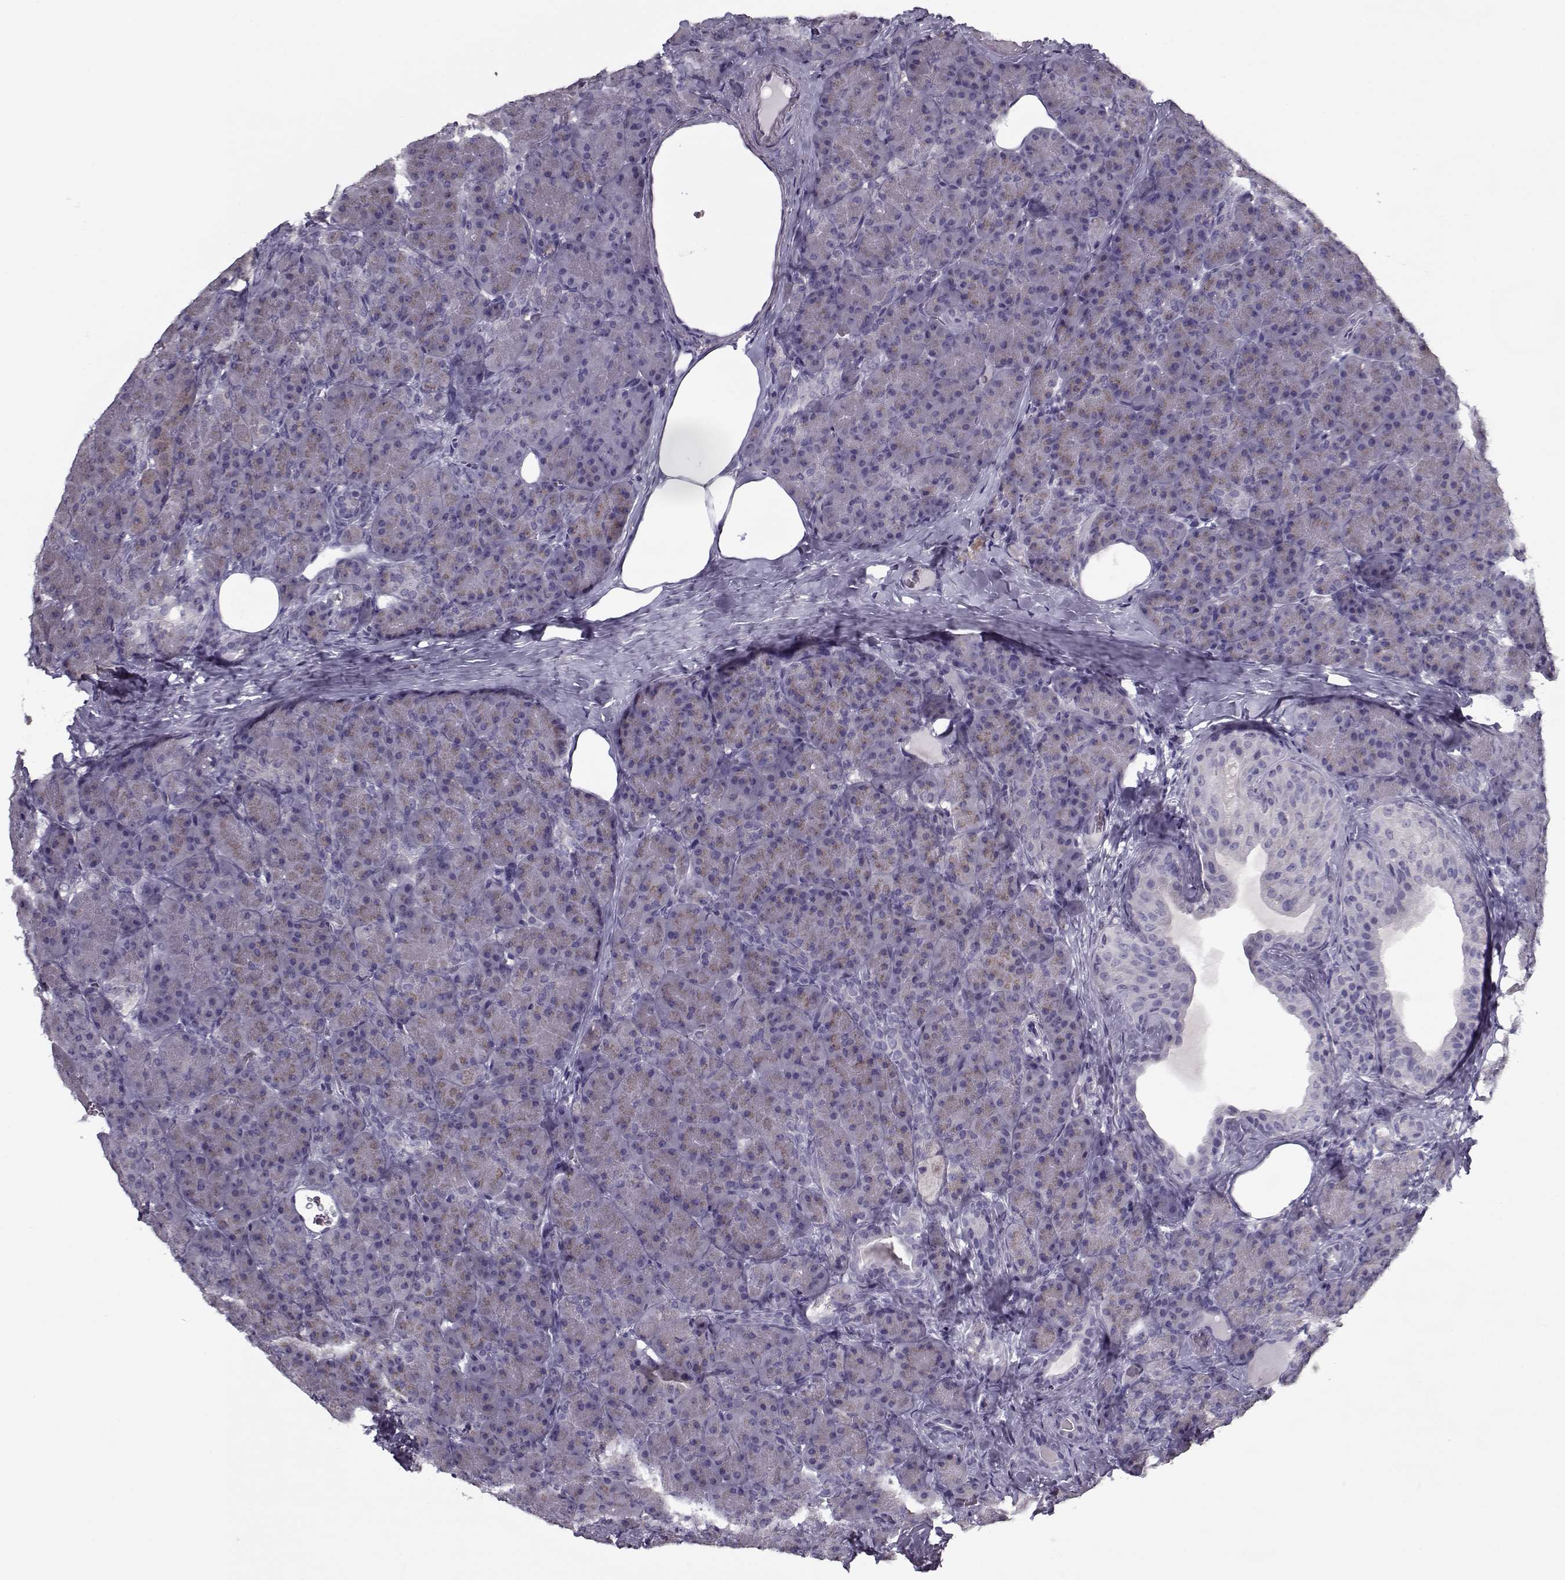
{"staining": {"intensity": "weak", "quantity": "25%-75%", "location": "cytoplasmic/membranous"}, "tissue": "pancreas", "cell_type": "Exocrine glandular cells", "image_type": "normal", "snomed": [{"axis": "morphology", "description": "Normal tissue, NOS"}, {"axis": "topography", "description": "Pancreas"}], "caption": "Immunohistochemical staining of benign human pancreas exhibits weak cytoplasmic/membranous protein positivity in about 25%-75% of exocrine glandular cells.", "gene": "SEC16B", "patient": {"sex": "male", "age": 57}}